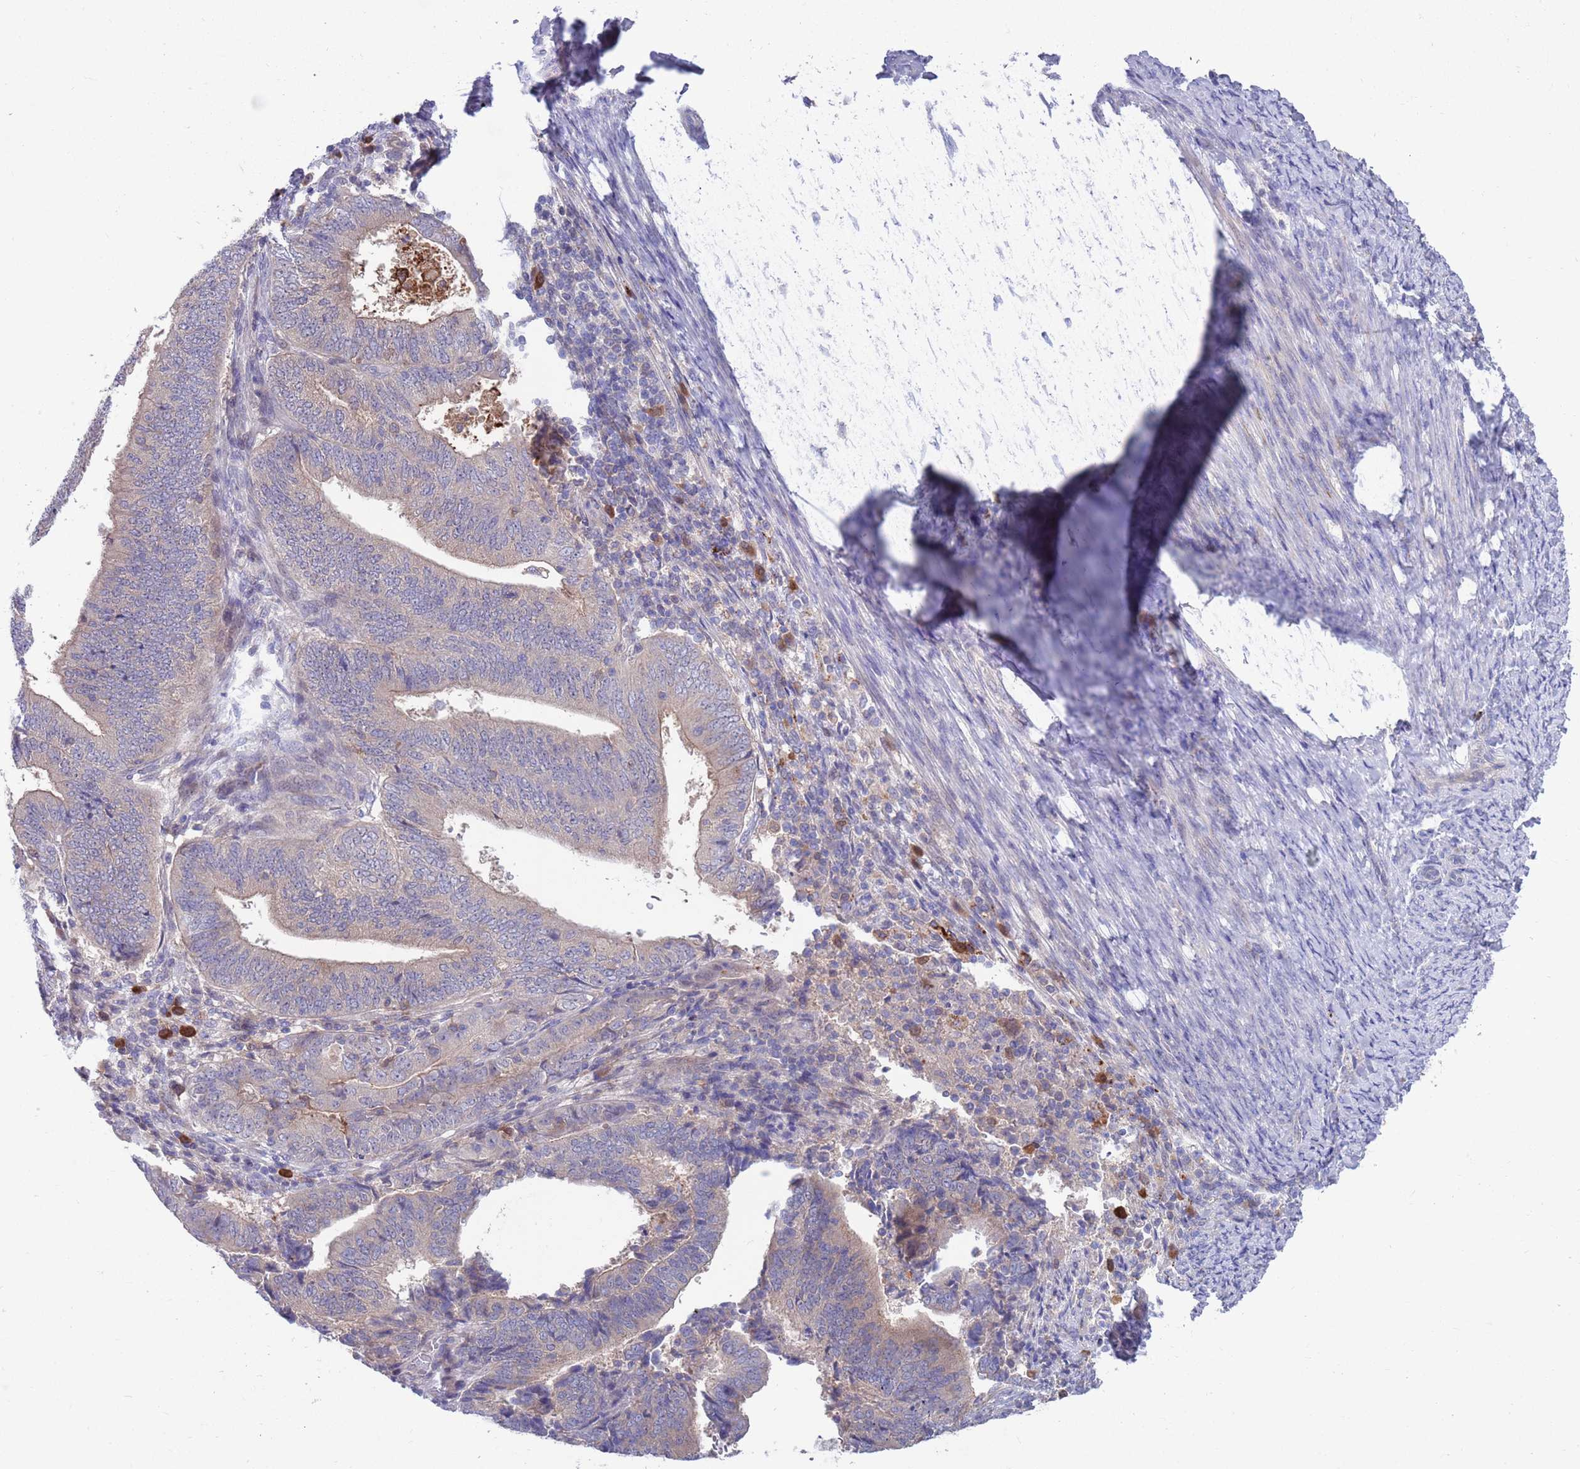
{"staining": {"intensity": "negative", "quantity": "none", "location": "none"}, "tissue": "endometrial cancer", "cell_type": "Tumor cells", "image_type": "cancer", "snomed": [{"axis": "morphology", "description": "Adenocarcinoma, NOS"}, {"axis": "topography", "description": "Endometrium"}], "caption": "This is an IHC photomicrograph of human endometrial cancer. There is no staining in tumor cells.", "gene": "KLHL29", "patient": {"sex": "female", "age": 70}}